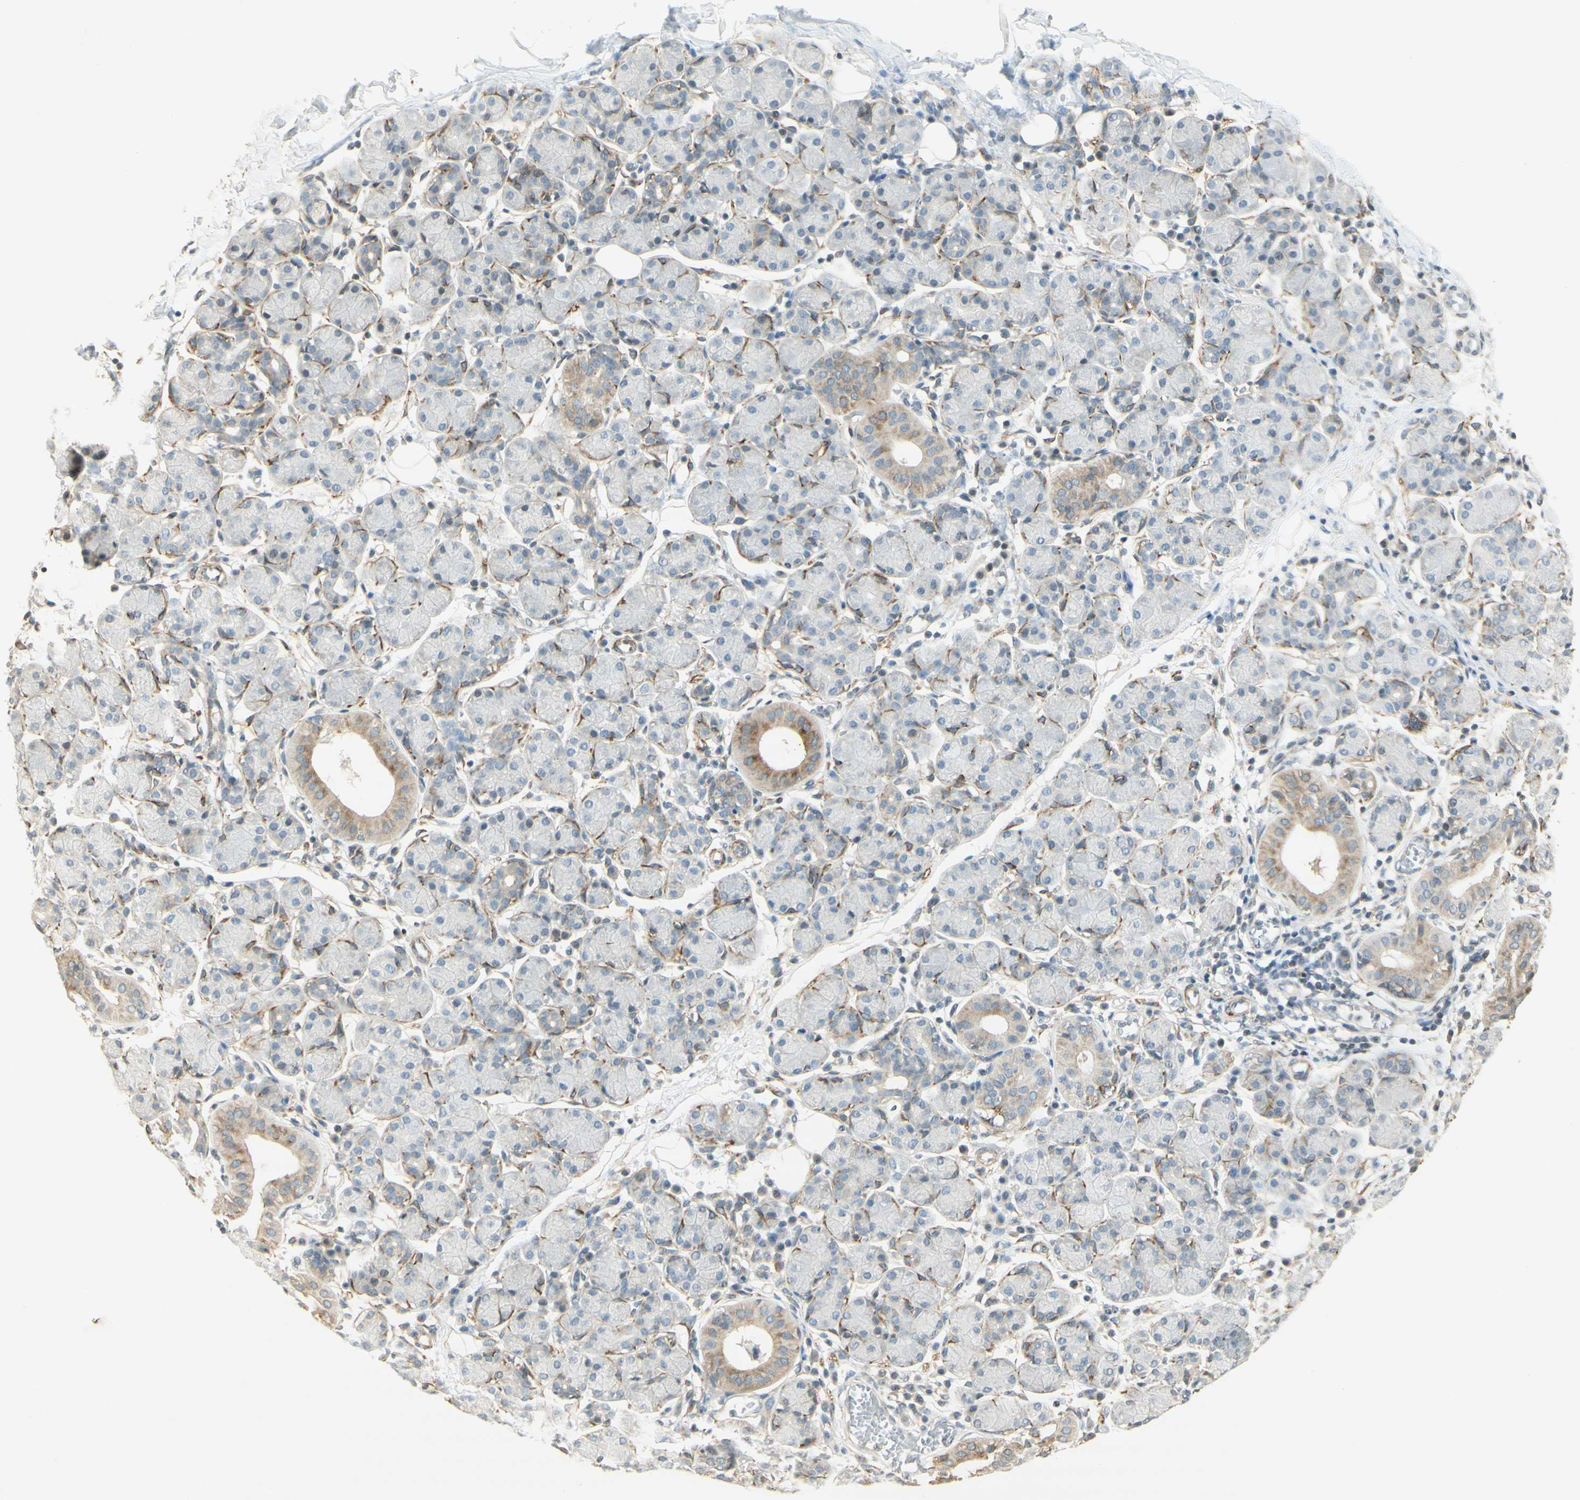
{"staining": {"intensity": "weak", "quantity": "<25%", "location": "cytoplasmic/membranous"}, "tissue": "salivary gland", "cell_type": "Glandular cells", "image_type": "normal", "snomed": [{"axis": "morphology", "description": "Normal tissue, NOS"}, {"axis": "morphology", "description": "Inflammation, NOS"}, {"axis": "topography", "description": "Lymph node"}, {"axis": "topography", "description": "Salivary gland"}], "caption": "This is a histopathology image of immunohistochemistry (IHC) staining of benign salivary gland, which shows no positivity in glandular cells.", "gene": "MAP1B", "patient": {"sex": "male", "age": 3}}